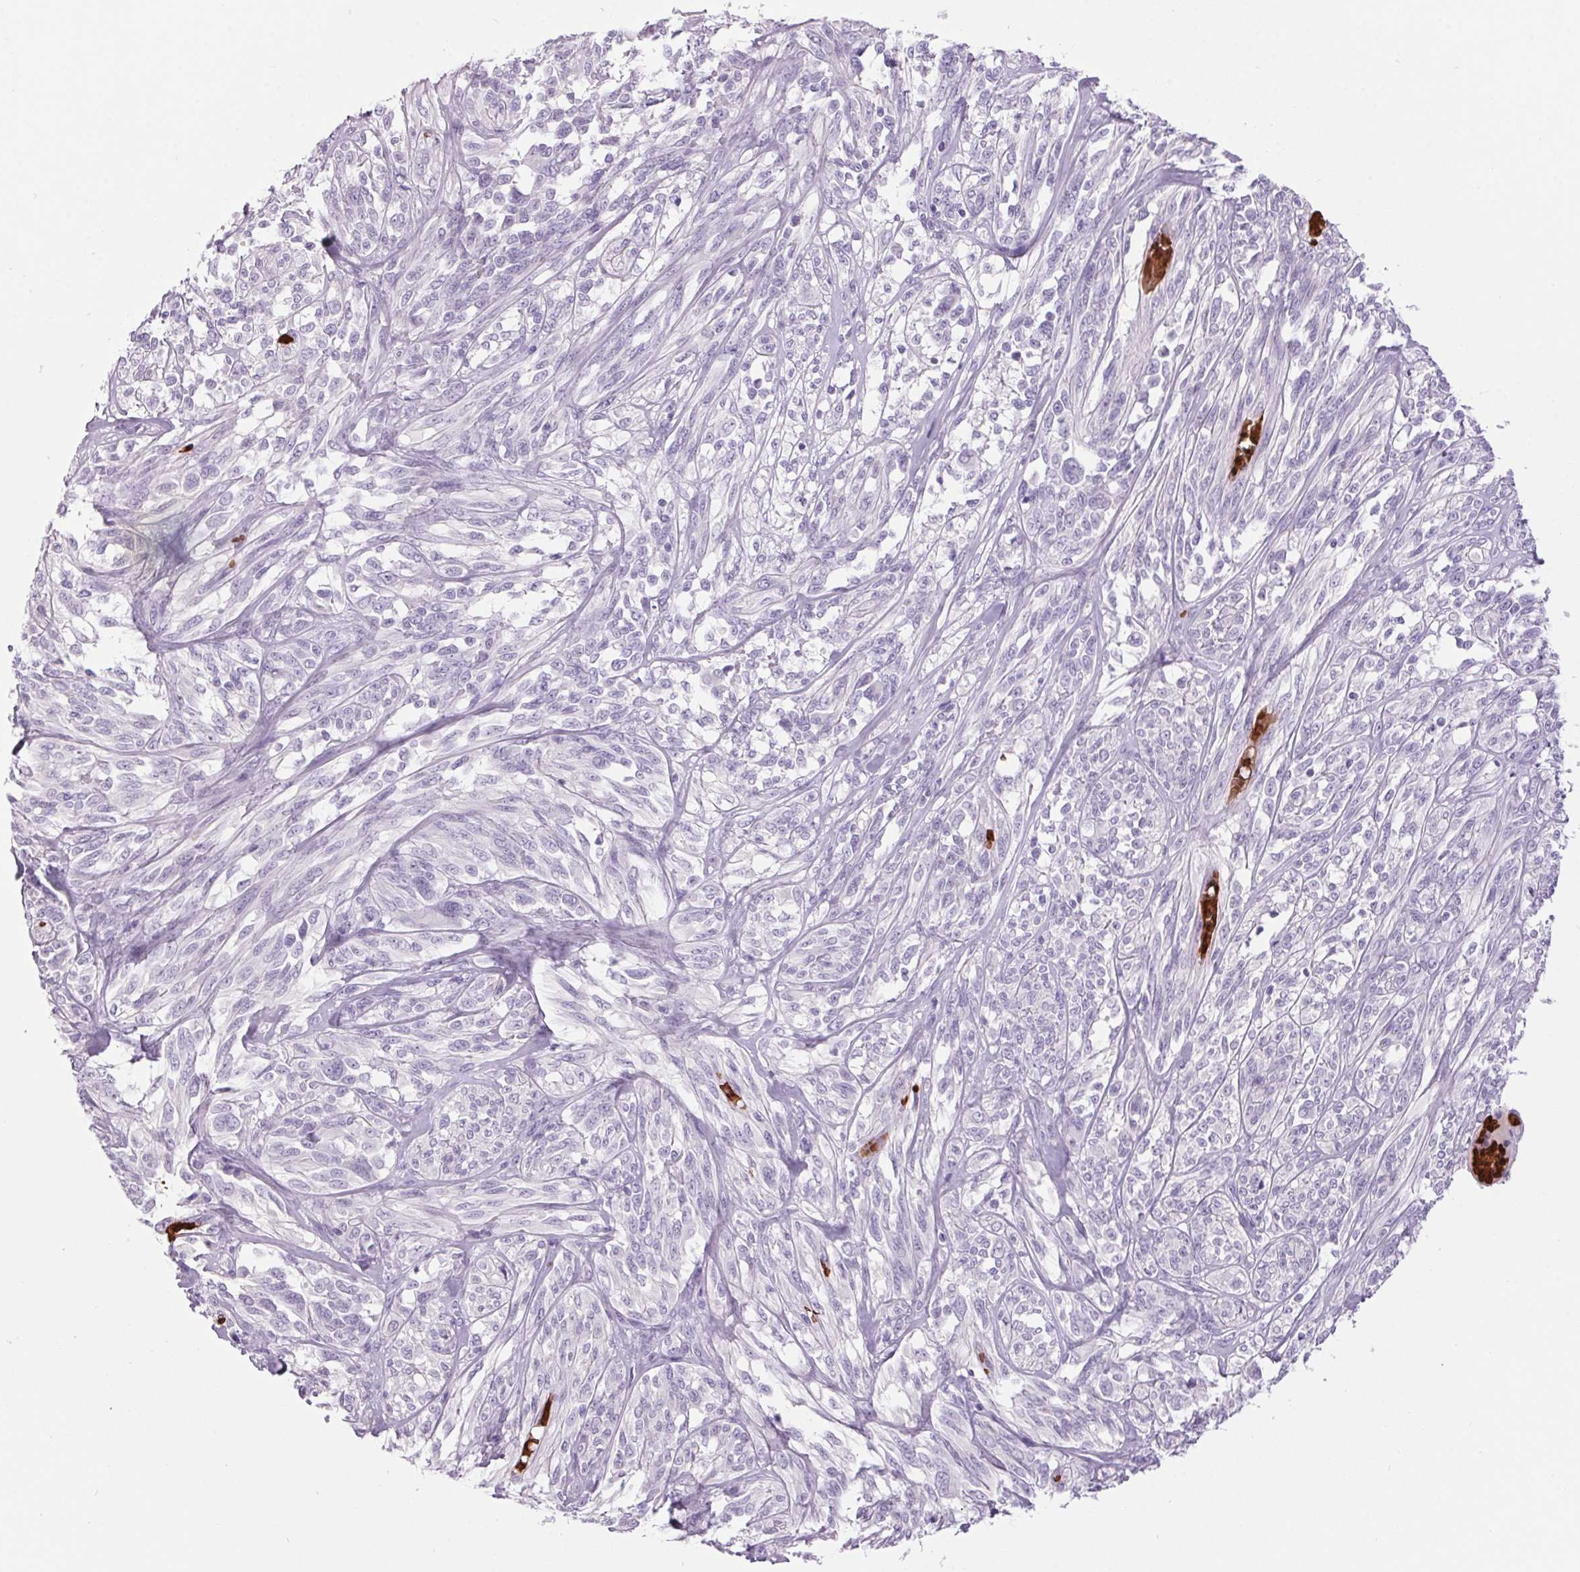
{"staining": {"intensity": "negative", "quantity": "none", "location": "none"}, "tissue": "melanoma", "cell_type": "Tumor cells", "image_type": "cancer", "snomed": [{"axis": "morphology", "description": "Malignant melanoma, NOS"}, {"axis": "topography", "description": "Skin"}], "caption": "A photomicrograph of melanoma stained for a protein shows no brown staining in tumor cells. (Stains: DAB (3,3'-diaminobenzidine) immunohistochemistry with hematoxylin counter stain, Microscopy: brightfield microscopy at high magnification).", "gene": "HBQ1", "patient": {"sex": "female", "age": 91}}